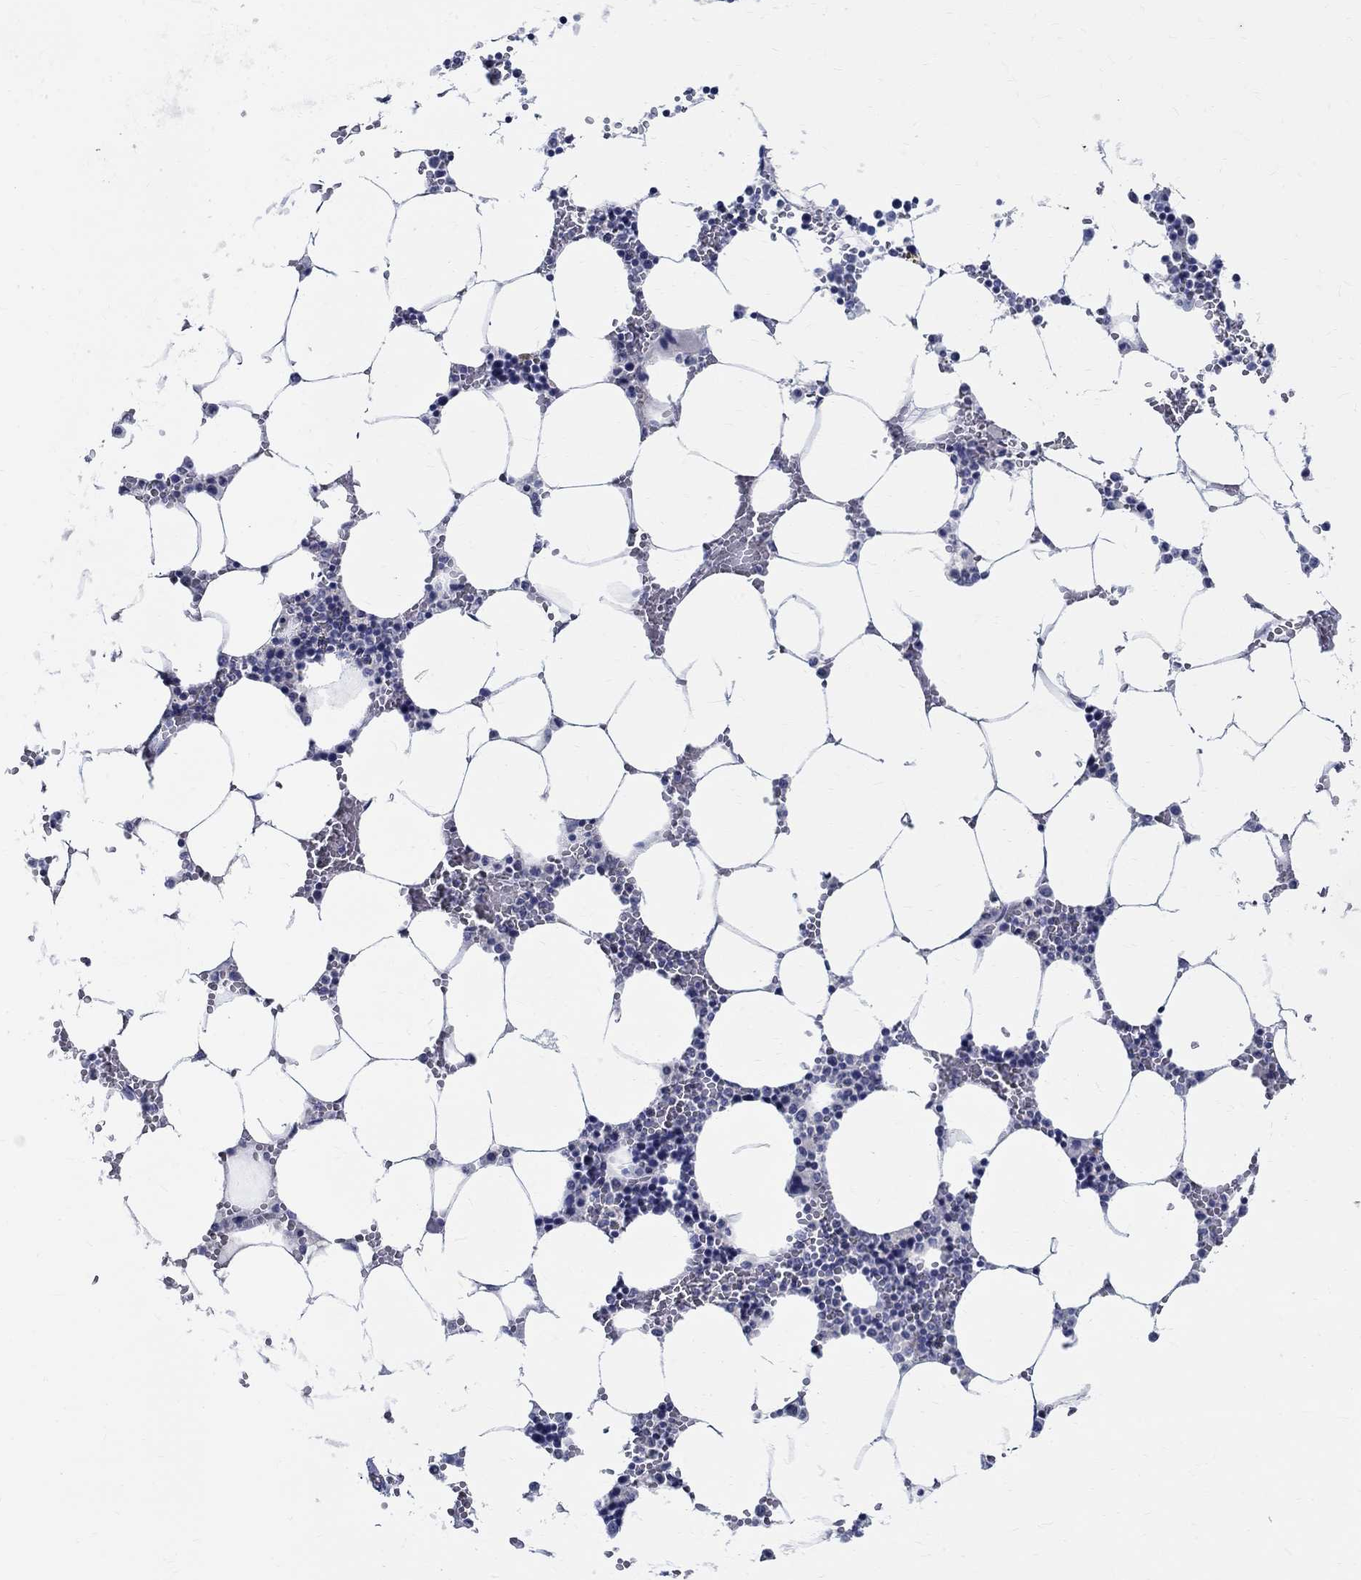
{"staining": {"intensity": "negative", "quantity": "none", "location": "none"}, "tissue": "bone marrow", "cell_type": "Hematopoietic cells", "image_type": "normal", "snomed": [{"axis": "morphology", "description": "Normal tissue, NOS"}, {"axis": "topography", "description": "Bone marrow"}], "caption": "Bone marrow stained for a protein using immunohistochemistry shows no expression hematopoietic cells.", "gene": "CETN1", "patient": {"sex": "female", "age": 64}}